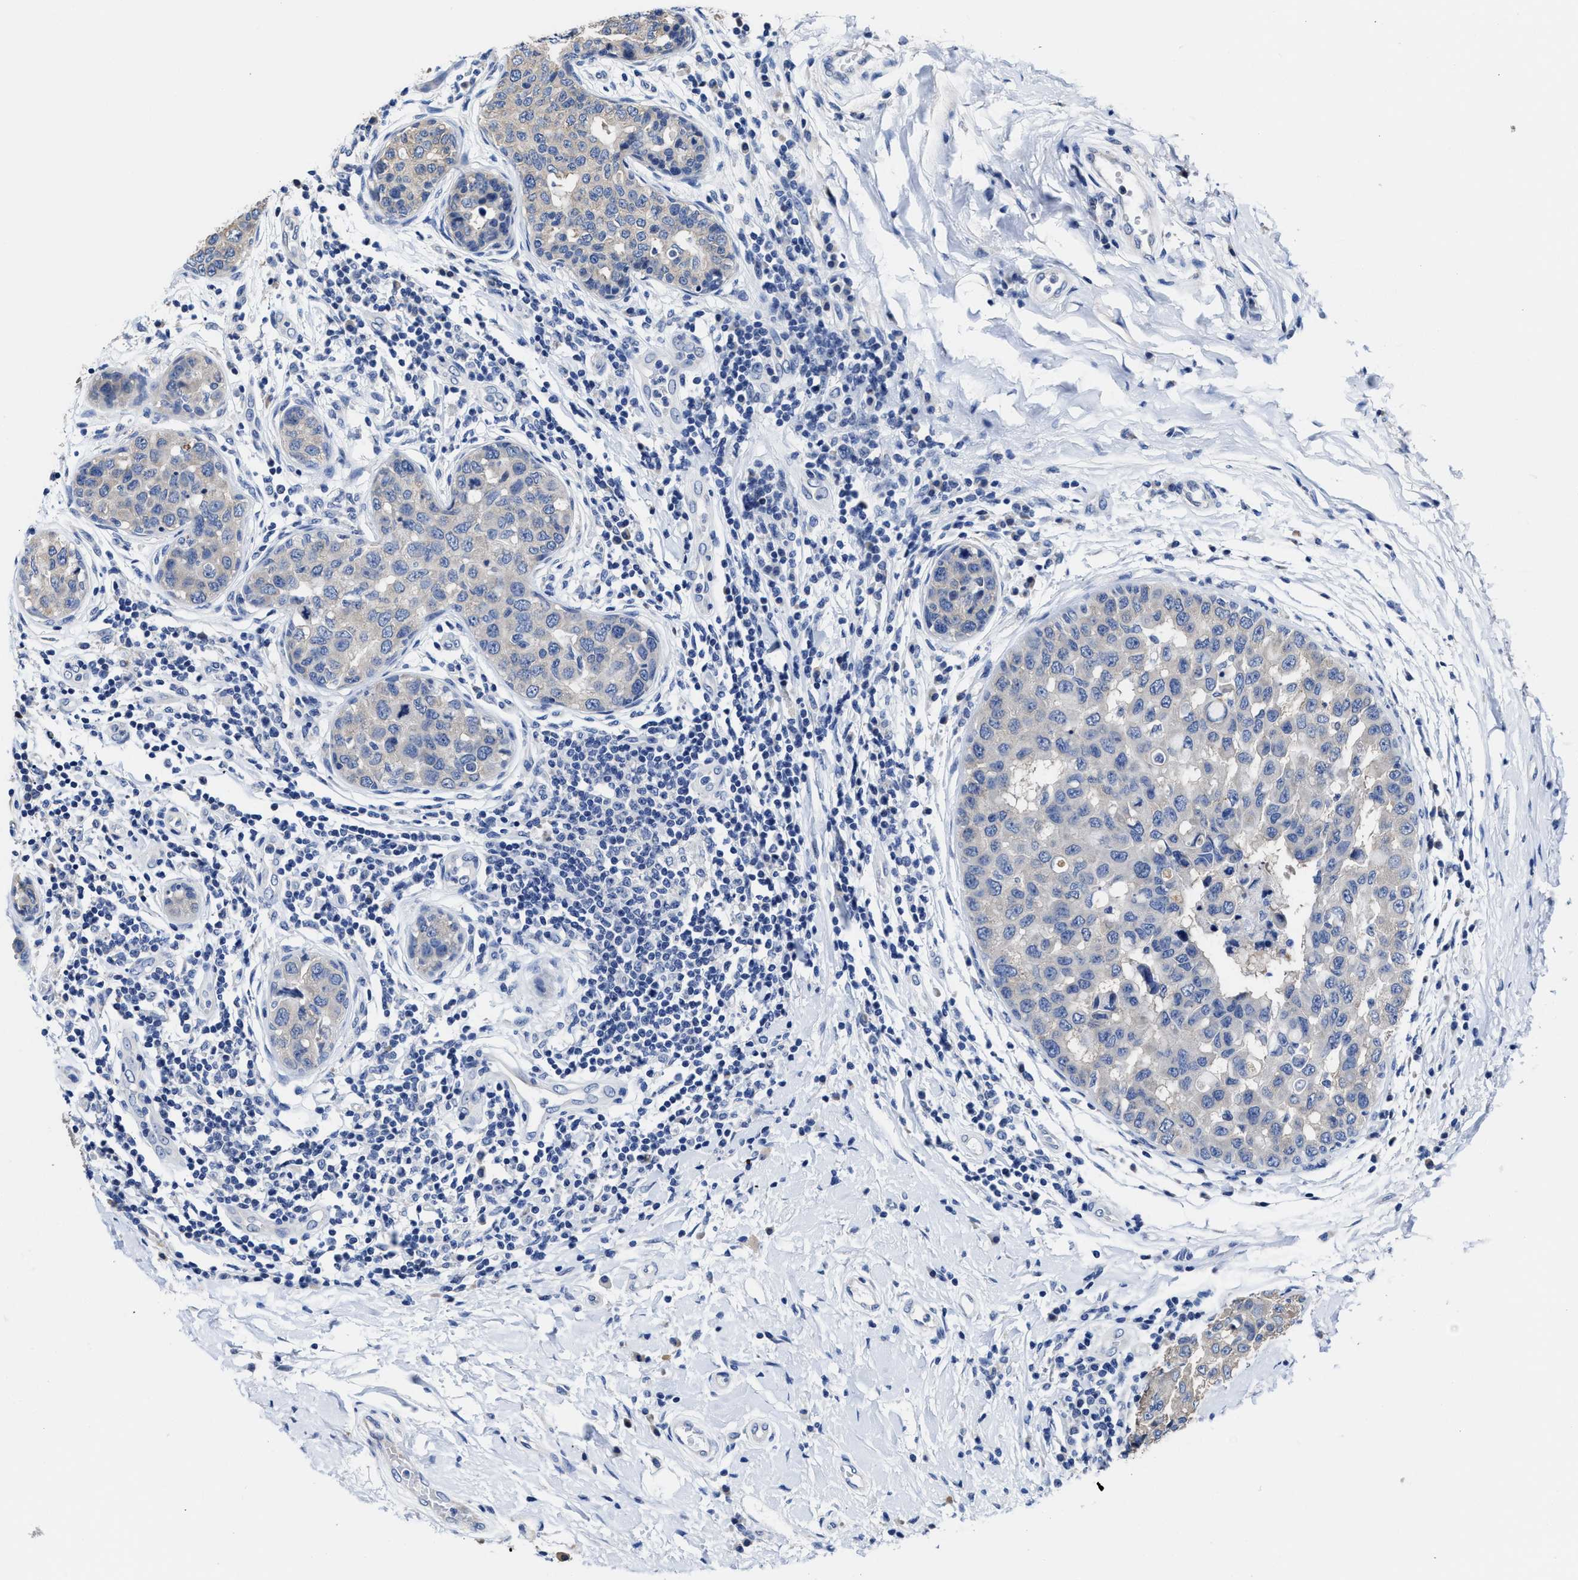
{"staining": {"intensity": "negative", "quantity": "none", "location": "none"}, "tissue": "breast cancer", "cell_type": "Tumor cells", "image_type": "cancer", "snomed": [{"axis": "morphology", "description": "Duct carcinoma"}, {"axis": "topography", "description": "Breast"}], "caption": "Tumor cells are negative for protein expression in human breast cancer.", "gene": "HOOK1", "patient": {"sex": "female", "age": 27}}